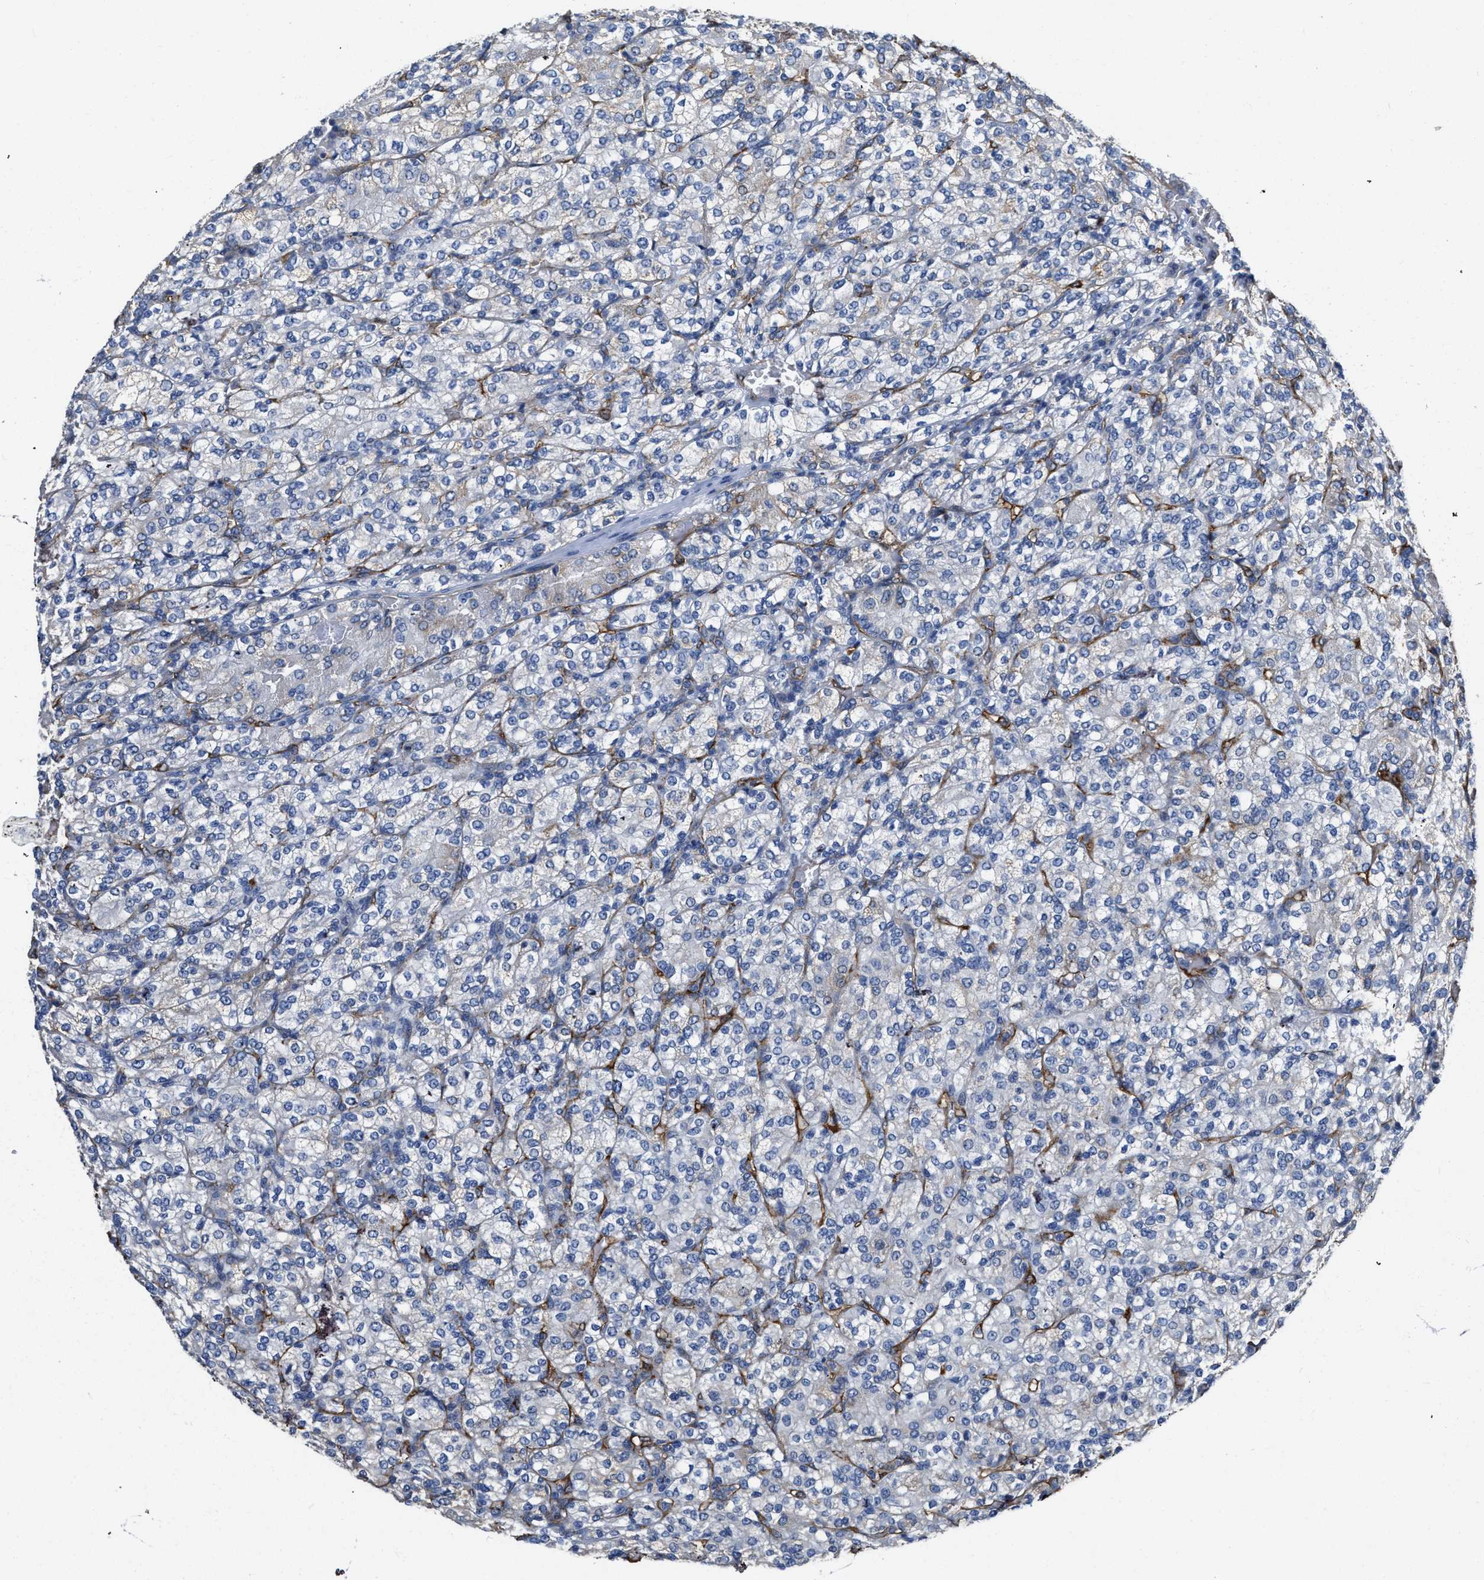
{"staining": {"intensity": "negative", "quantity": "none", "location": "none"}, "tissue": "renal cancer", "cell_type": "Tumor cells", "image_type": "cancer", "snomed": [{"axis": "morphology", "description": "Adenocarcinoma, NOS"}, {"axis": "topography", "description": "Kidney"}], "caption": "Renal cancer (adenocarcinoma) was stained to show a protein in brown. There is no significant staining in tumor cells.", "gene": "C22orf42", "patient": {"sex": "male", "age": 77}}